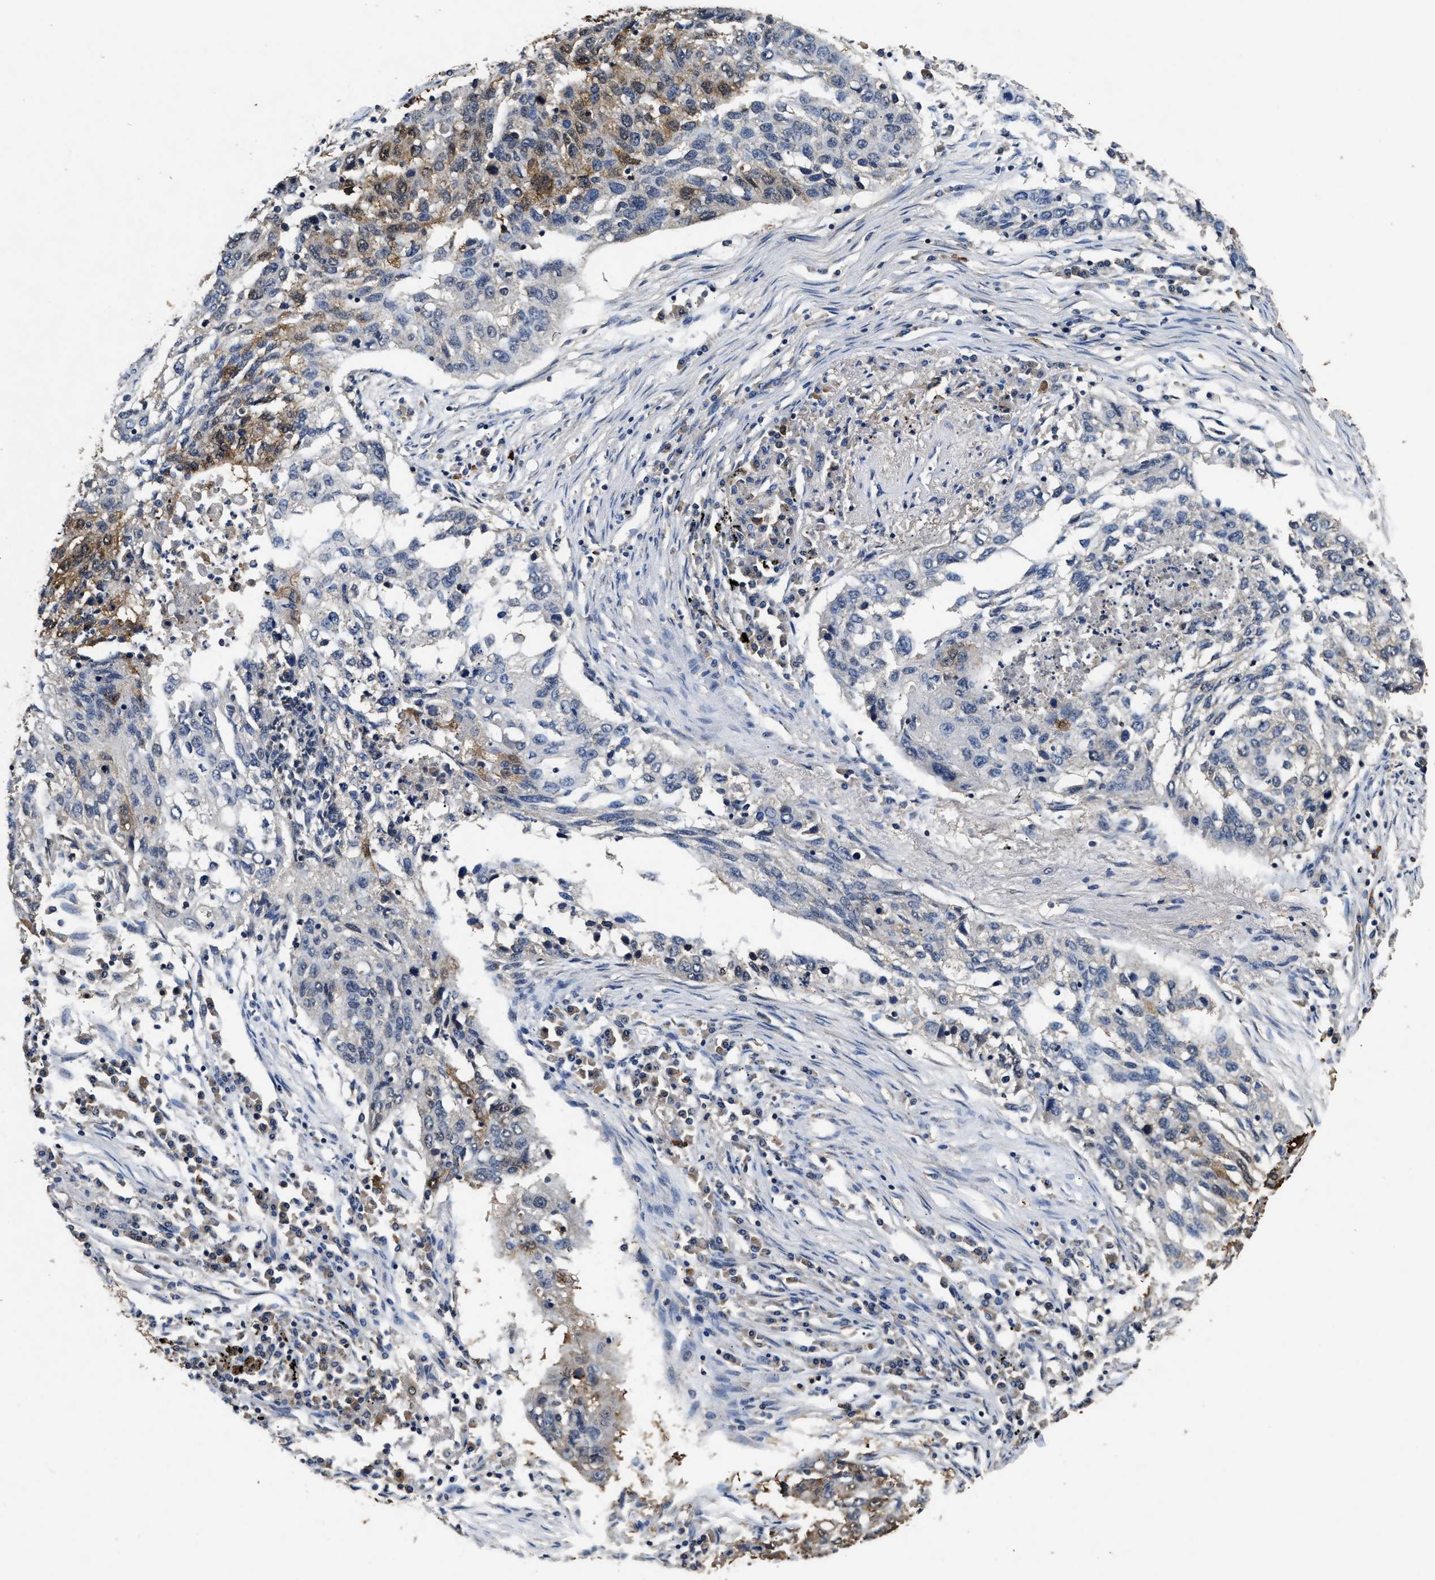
{"staining": {"intensity": "moderate", "quantity": "25%-75%", "location": "cytoplasmic/membranous,nuclear"}, "tissue": "lung cancer", "cell_type": "Tumor cells", "image_type": "cancer", "snomed": [{"axis": "morphology", "description": "Squamous cell carcinoma, NOS"}, {"axis": "topography", "description": "Lung"}], "caption": "This micrograph displays immunohistochemistry (IHC) staining of human lung cancer, with medium moderate cytoplasmic/membranous and nuclear staining in about 25%-75% of tumor cells.", "gene": "ACAT2", "patient": {"sex": "female", "age": 63}}